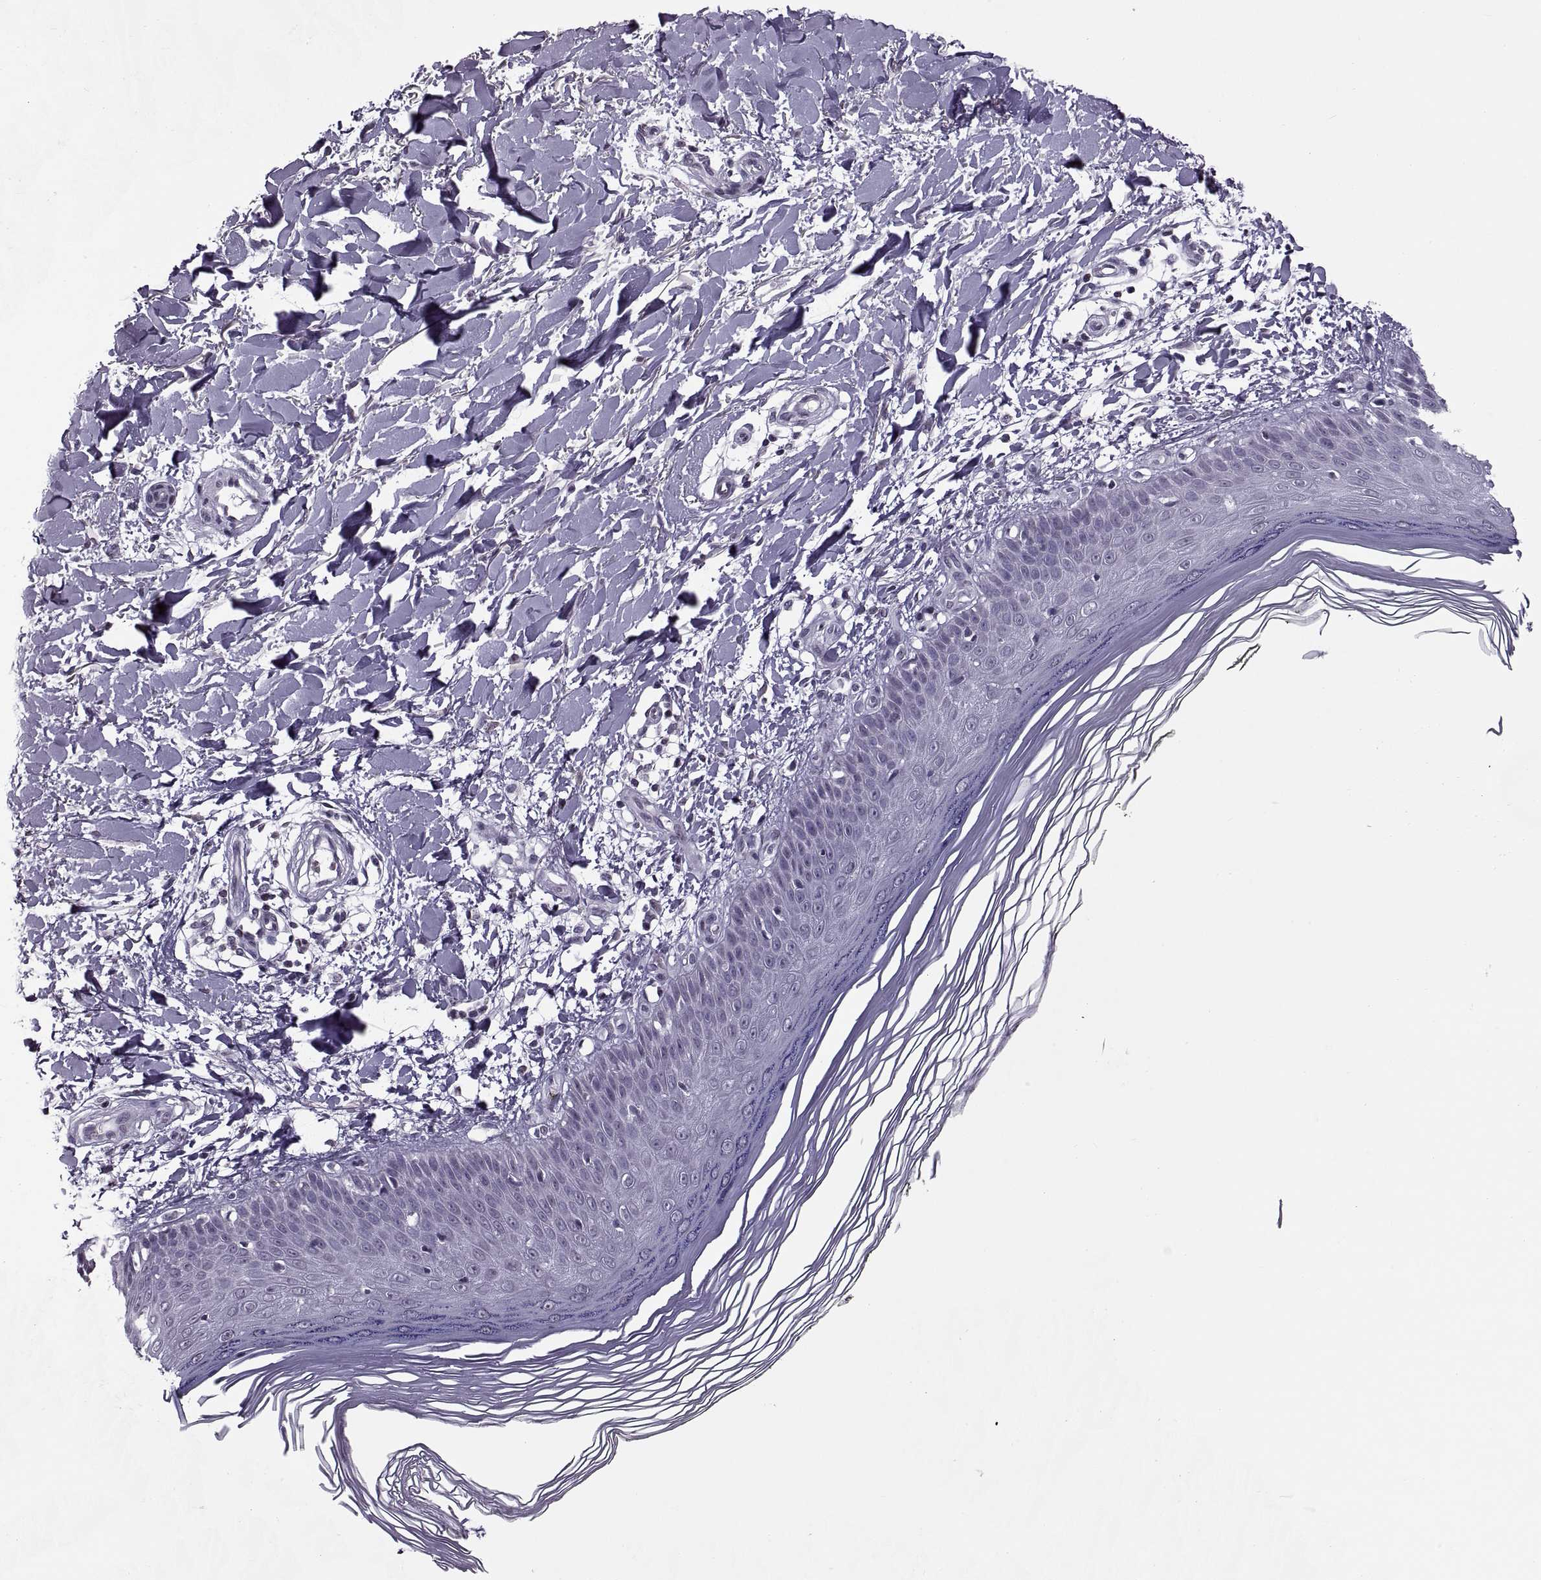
{"staining": {"intensity": "negative", "quantity": "none", "location": "none"}, "tissue": "skin", "cell_type": "Fibroblasts", "image_type": "normal", "snomed": [{"axis": "morphology", "description": "Normal tissue, NOS"}, {"axis": "topography", "description": "Skin"}], "caption": "This is an IHC histopathology image of unremarkable human skin. There is no expression in fibroblasts.", "gene": "H1", "patient": {"sex": "female", "age": 62}}